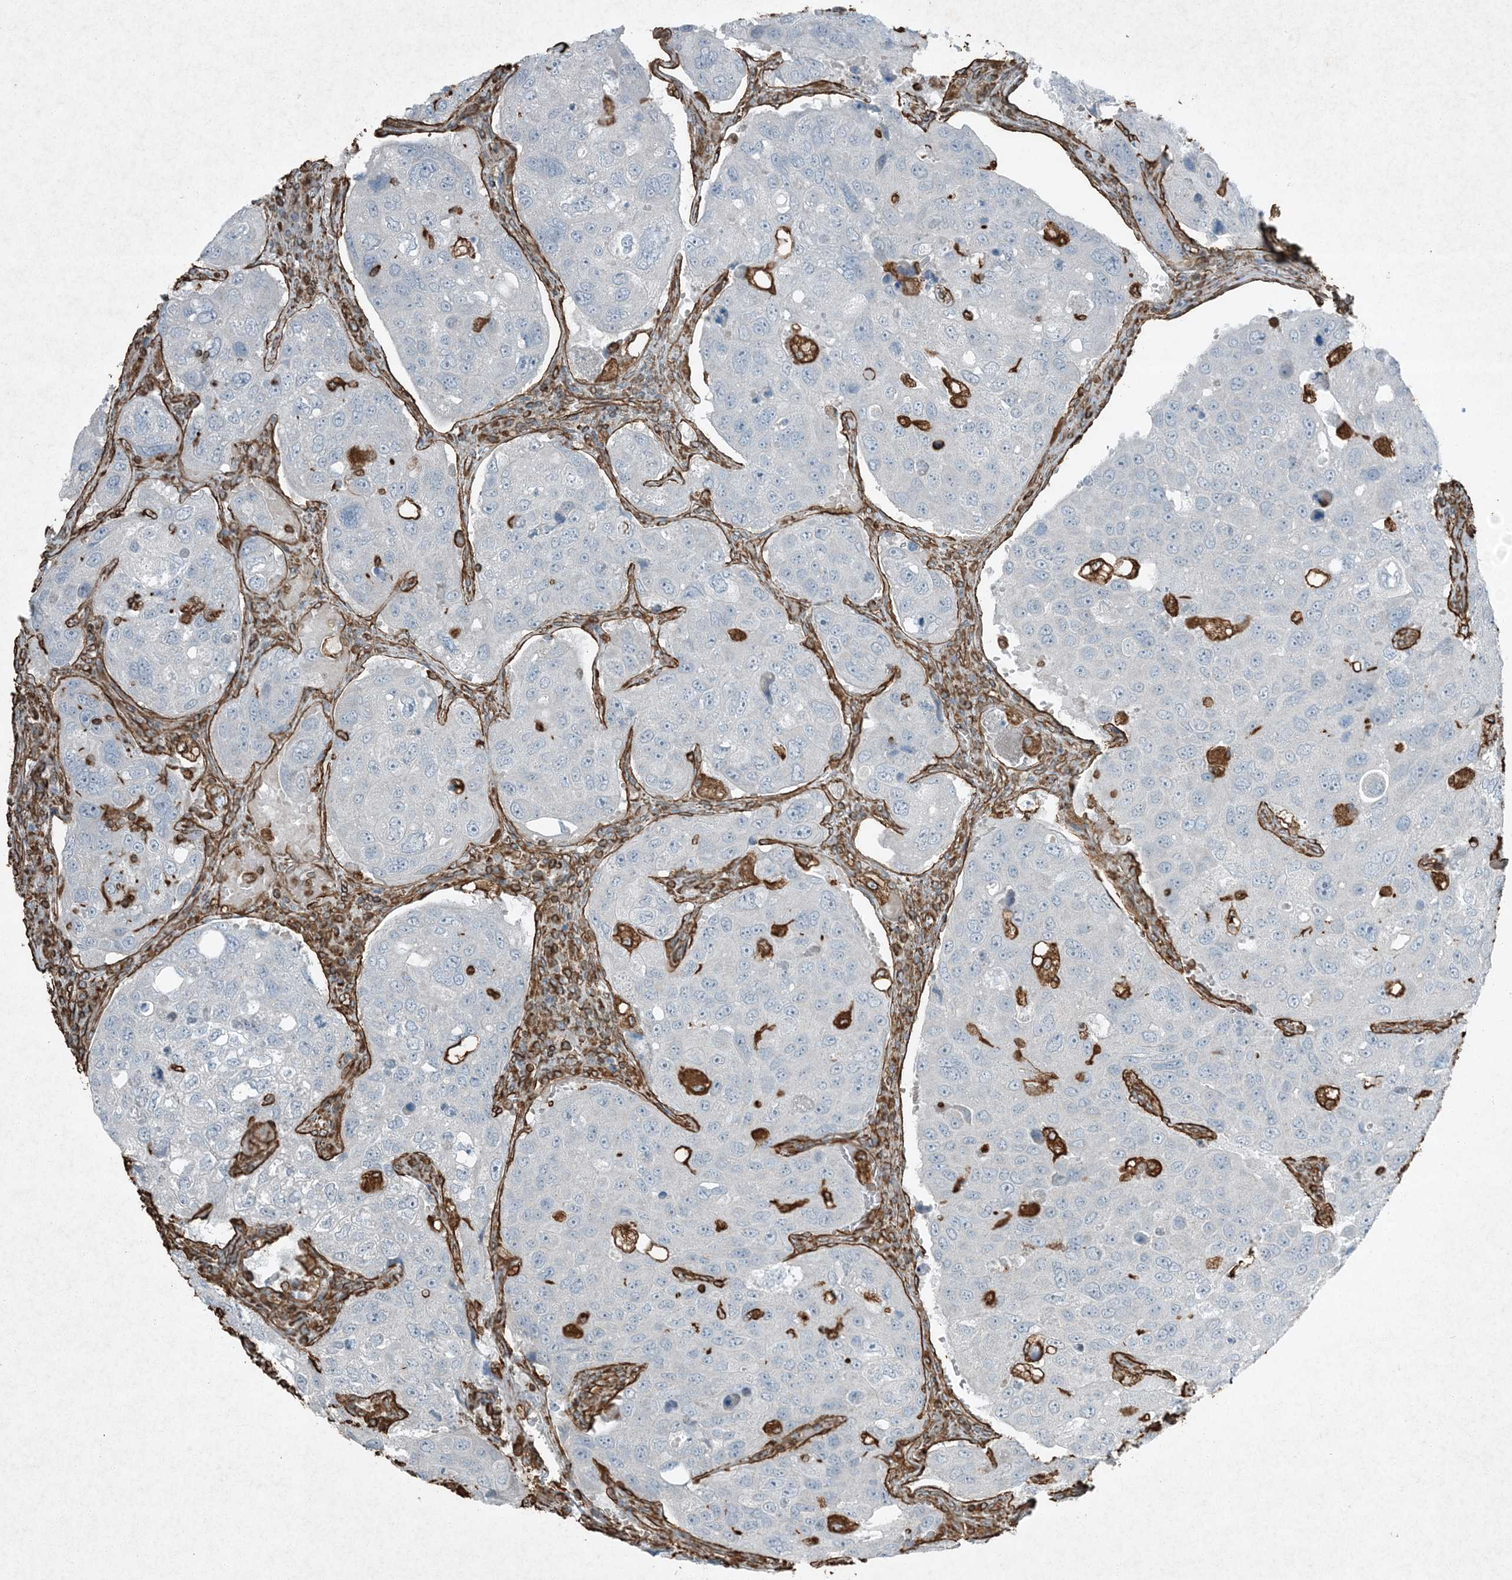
{"staining": {"intensity": "negative", "quantity": "none", "location": "none"}, "tissue": "urothelial cancer", "cell_type": "Tumor cells", "image_type": "cancer", "snomed": [{"axis": "morphology", "description": "Urothelial carcinoma, High grade"}, {"axis": "topography", "description": "Lymph node"}, {"axis": "topography", "description": "Urinary bladder"}], "caption": "IHC photomicrograph of human urothelial cancer stained for a protein (brown), which reveals no positivity in tumor cells.", "gene": "RYK", "patient": {"sex": "male", "age": 51}}